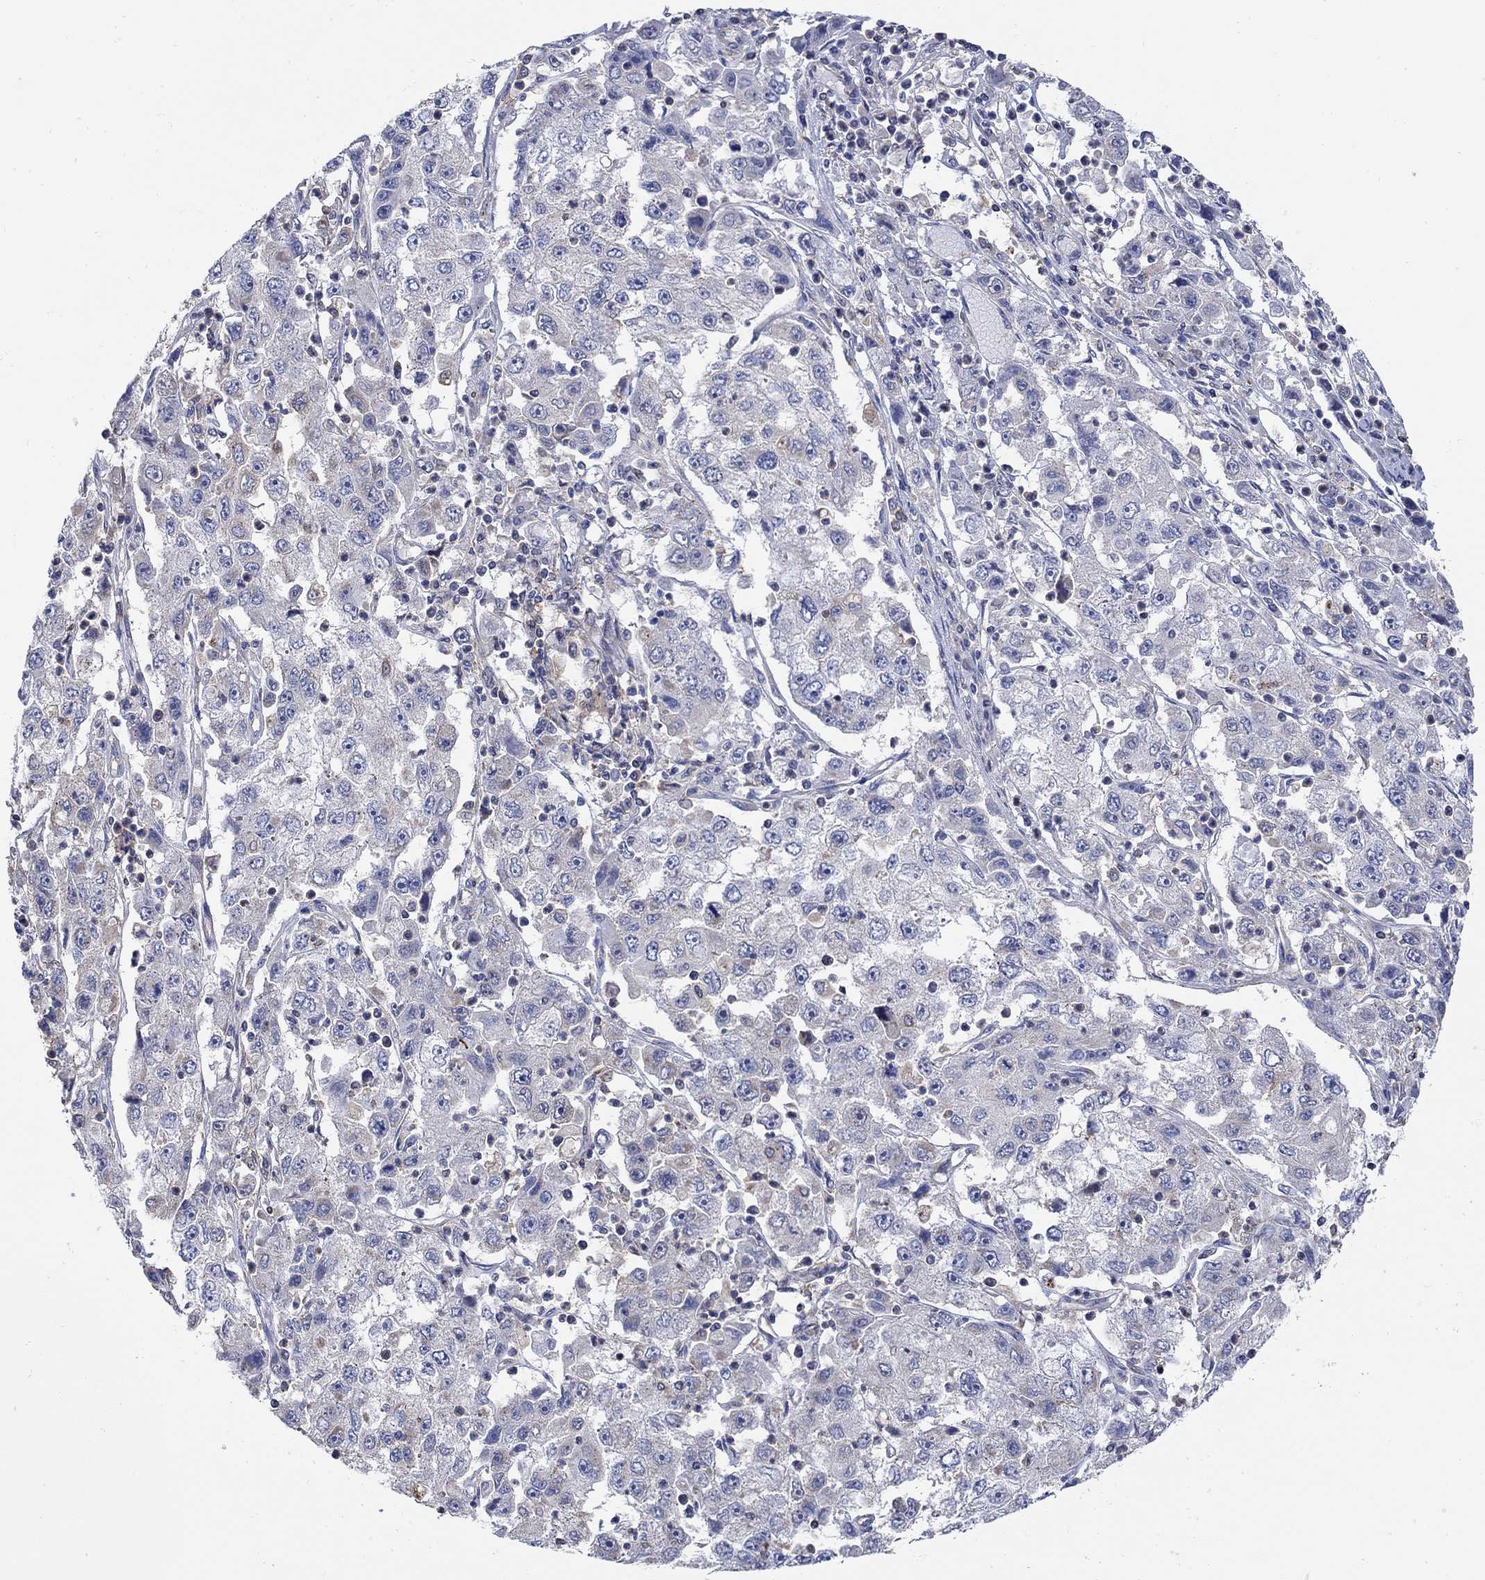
{"staining": {"intensity": "negative", "quantity": "none", "location": "none"}, "tissue": "cervical cancer", "cell_type": "Tumor cells", "image_type": "cancer", "snomed": [{"axis": "morphology", "description": "Squamous cell carcinoma, NOS"}, {"axis": "topography", "description": "Cervix"}], "caption": "Human cervical squamous cell carcinoma stained for a protein using immunohistochemistry (IHC) shows no expression in tumor cells.", "gene": "TEKT3", "patient": {"sex": "female", "age": 36}}